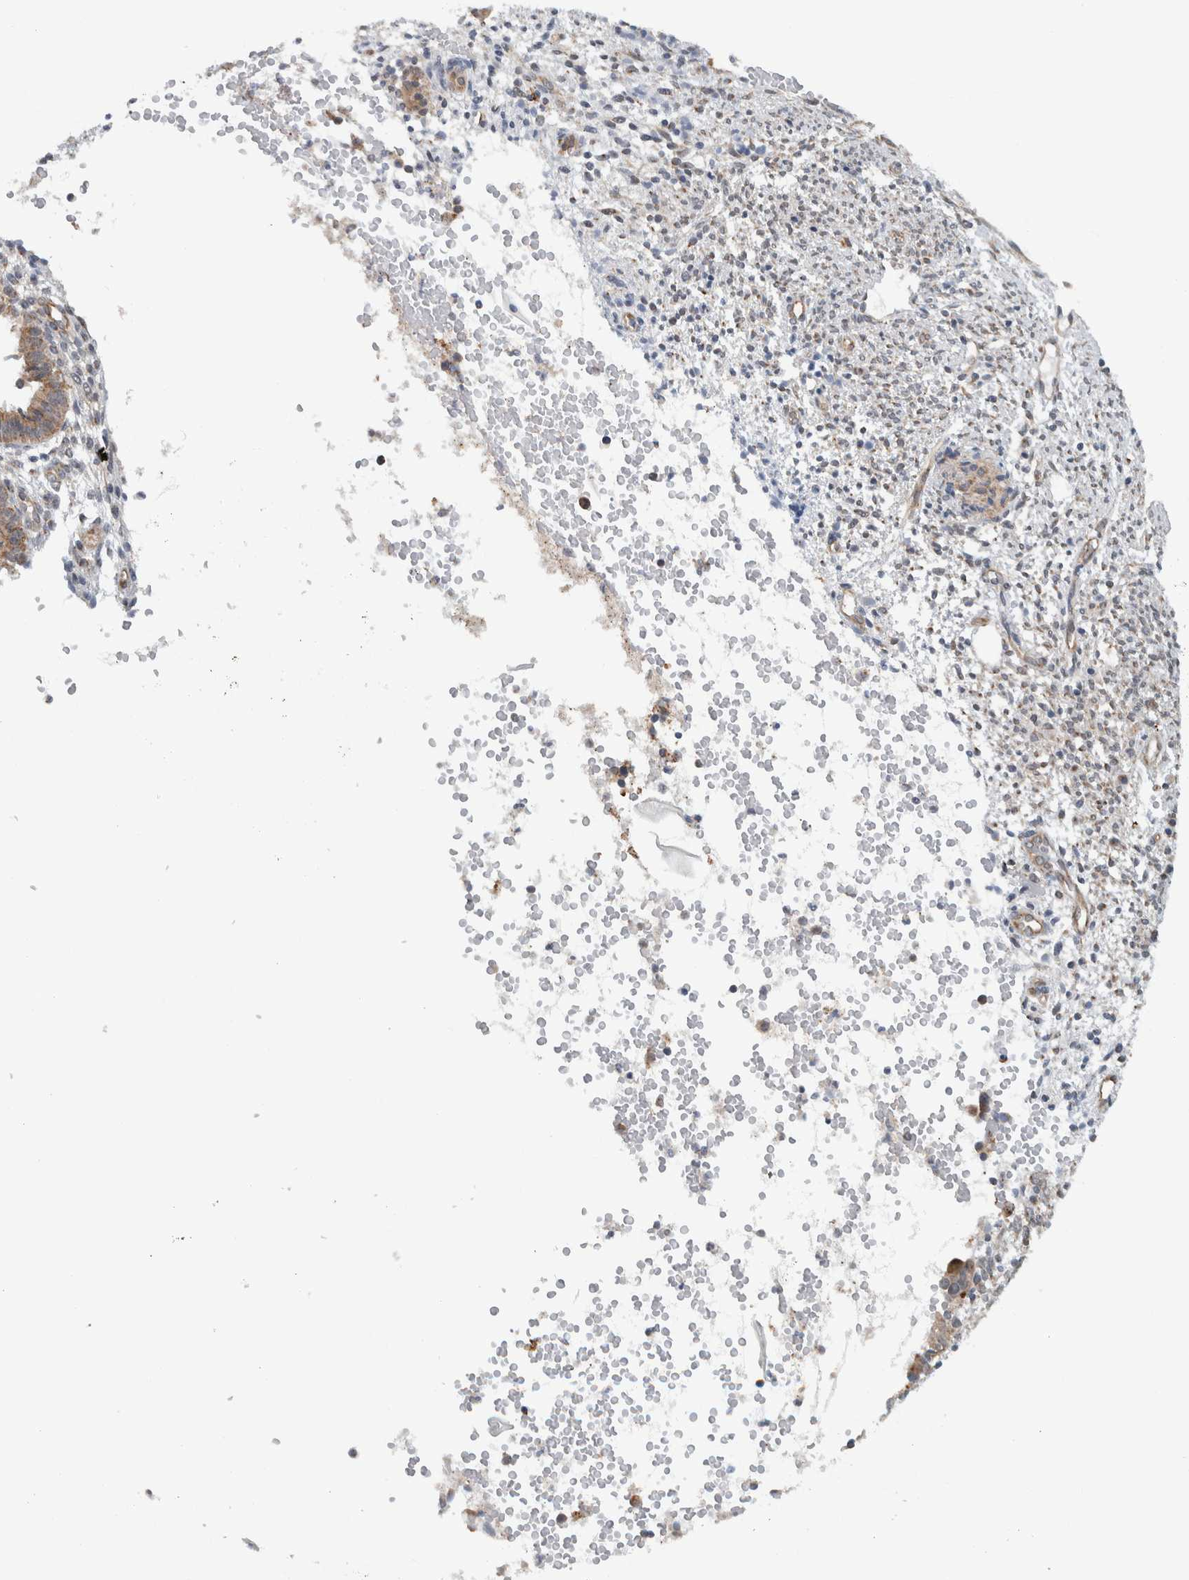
{"staining": {"intensity": "weak", "quantity": "<25%", "location": "cytoplasmic/membranous"}, "tissue": "endometrium", "cell_type": "Cells in endometrial stroma", "image_type": "normal", "snomed": [{"axis": "morphology", "description": "Normal tissue, NOS"}, {"axis": "topography", "description": "Endometrium"}], "caption": "Photomicrograph shows no protein expression in cells in endometrial stroma of benign endometrium. (DAB (3,3'-diaminobenzidine) immunohistochemistry (IHC) with hematoxylin counter stain).", "gene": "RERE", "patient": {"sex": "female", "age": 35}}